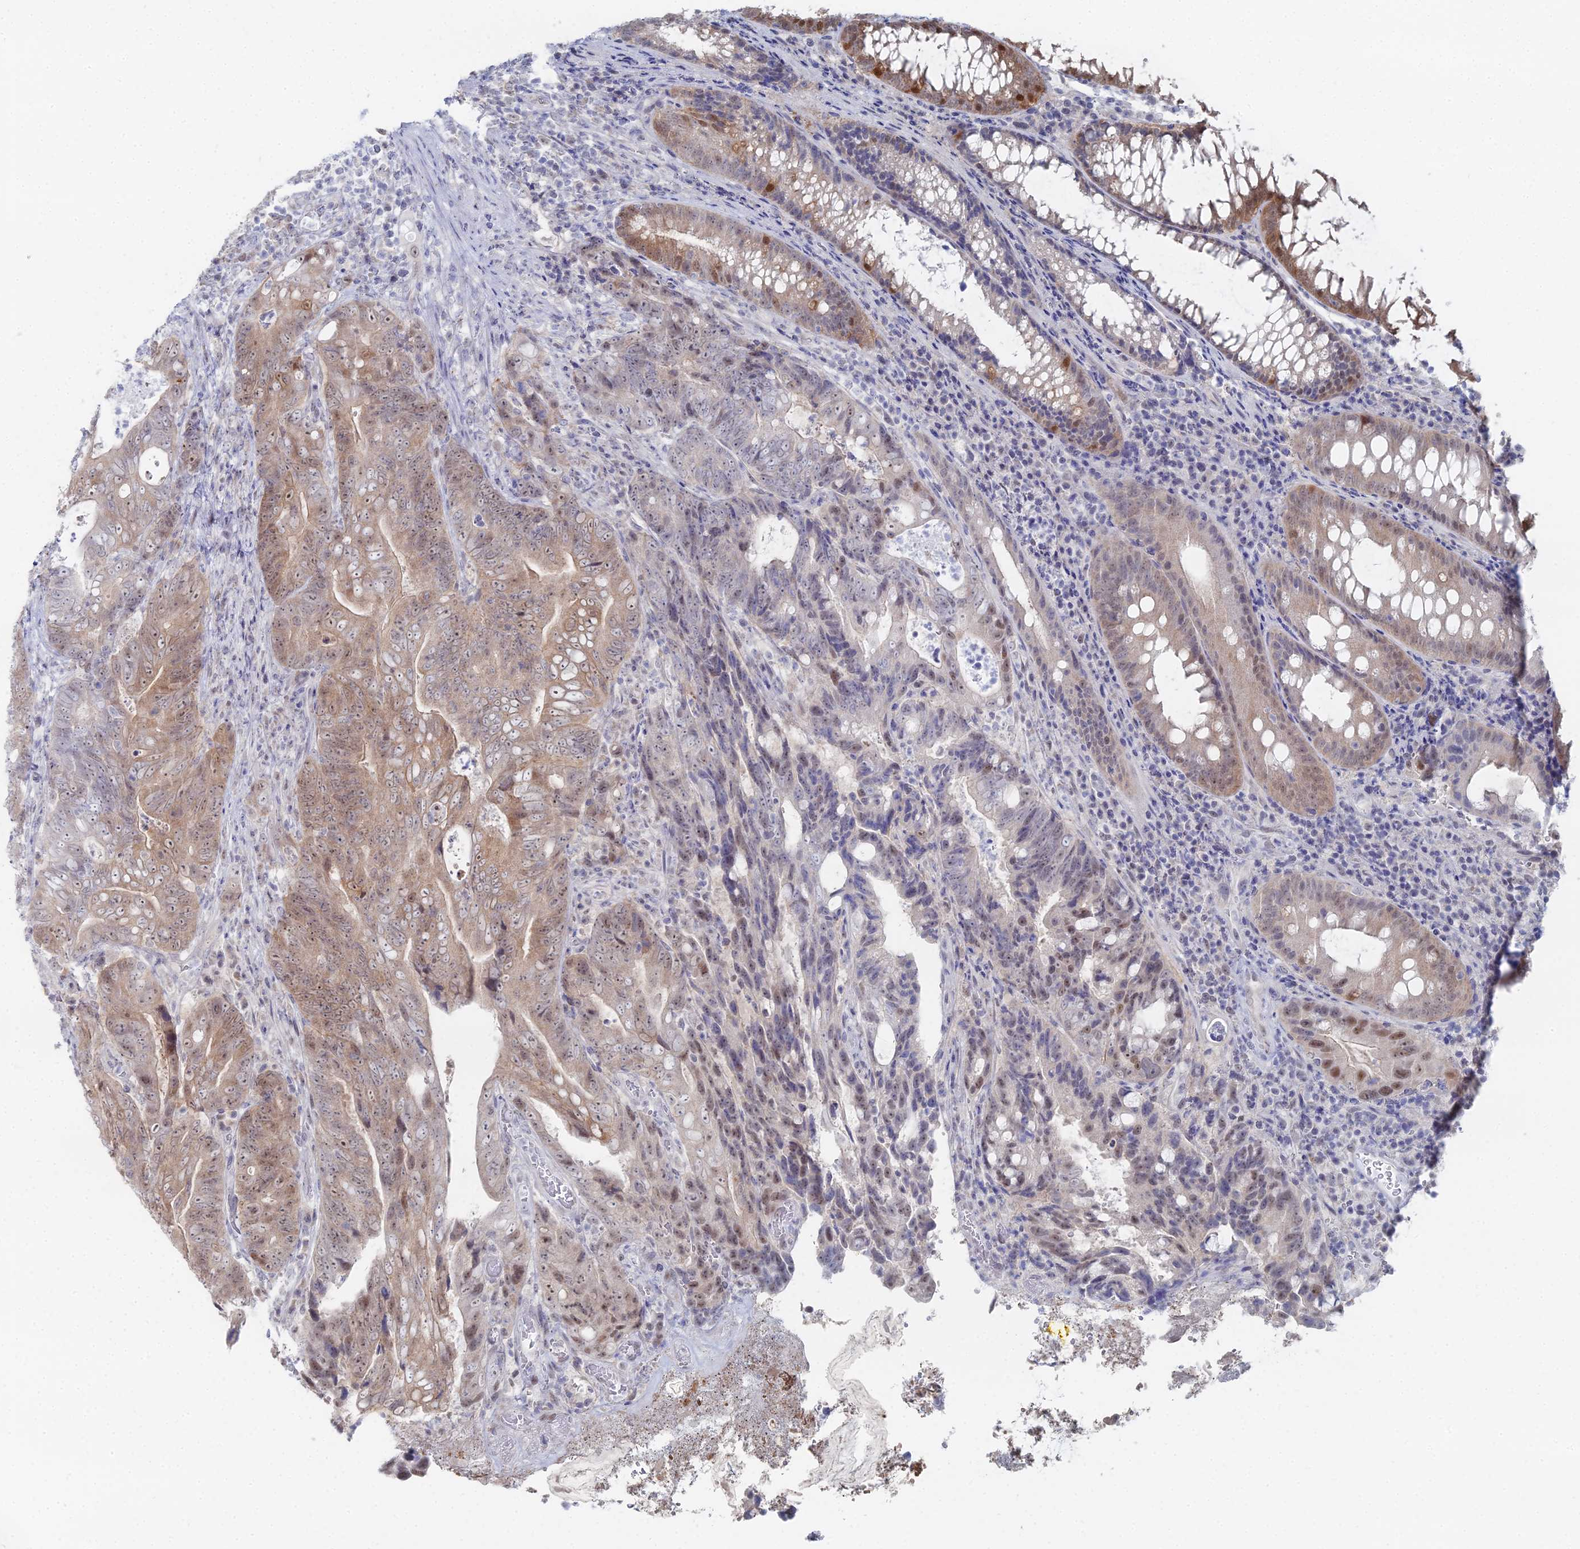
{"staining": {"intensity": "weak", "quantity": "25%-75%", "location": "cytoplasmic/membranous,nuclear"}, "tissue": "colorectal cancer", "cell_type": "Tumor cells", "image_type": "cancer", "snomed": [{"axis": "morphology", "description": "Adenocarcinoma, NOS"}, {"axis": "topography", "description": "Colon"}], "caption": "Immunohistochemical staining of colorectal cancer shows weak cytoplasmic/membranous and nuclear protein staining in about 25%-75% of tumor cells.", "gene": "THAP4", "patient": {"sex": "female", "age": 82}}